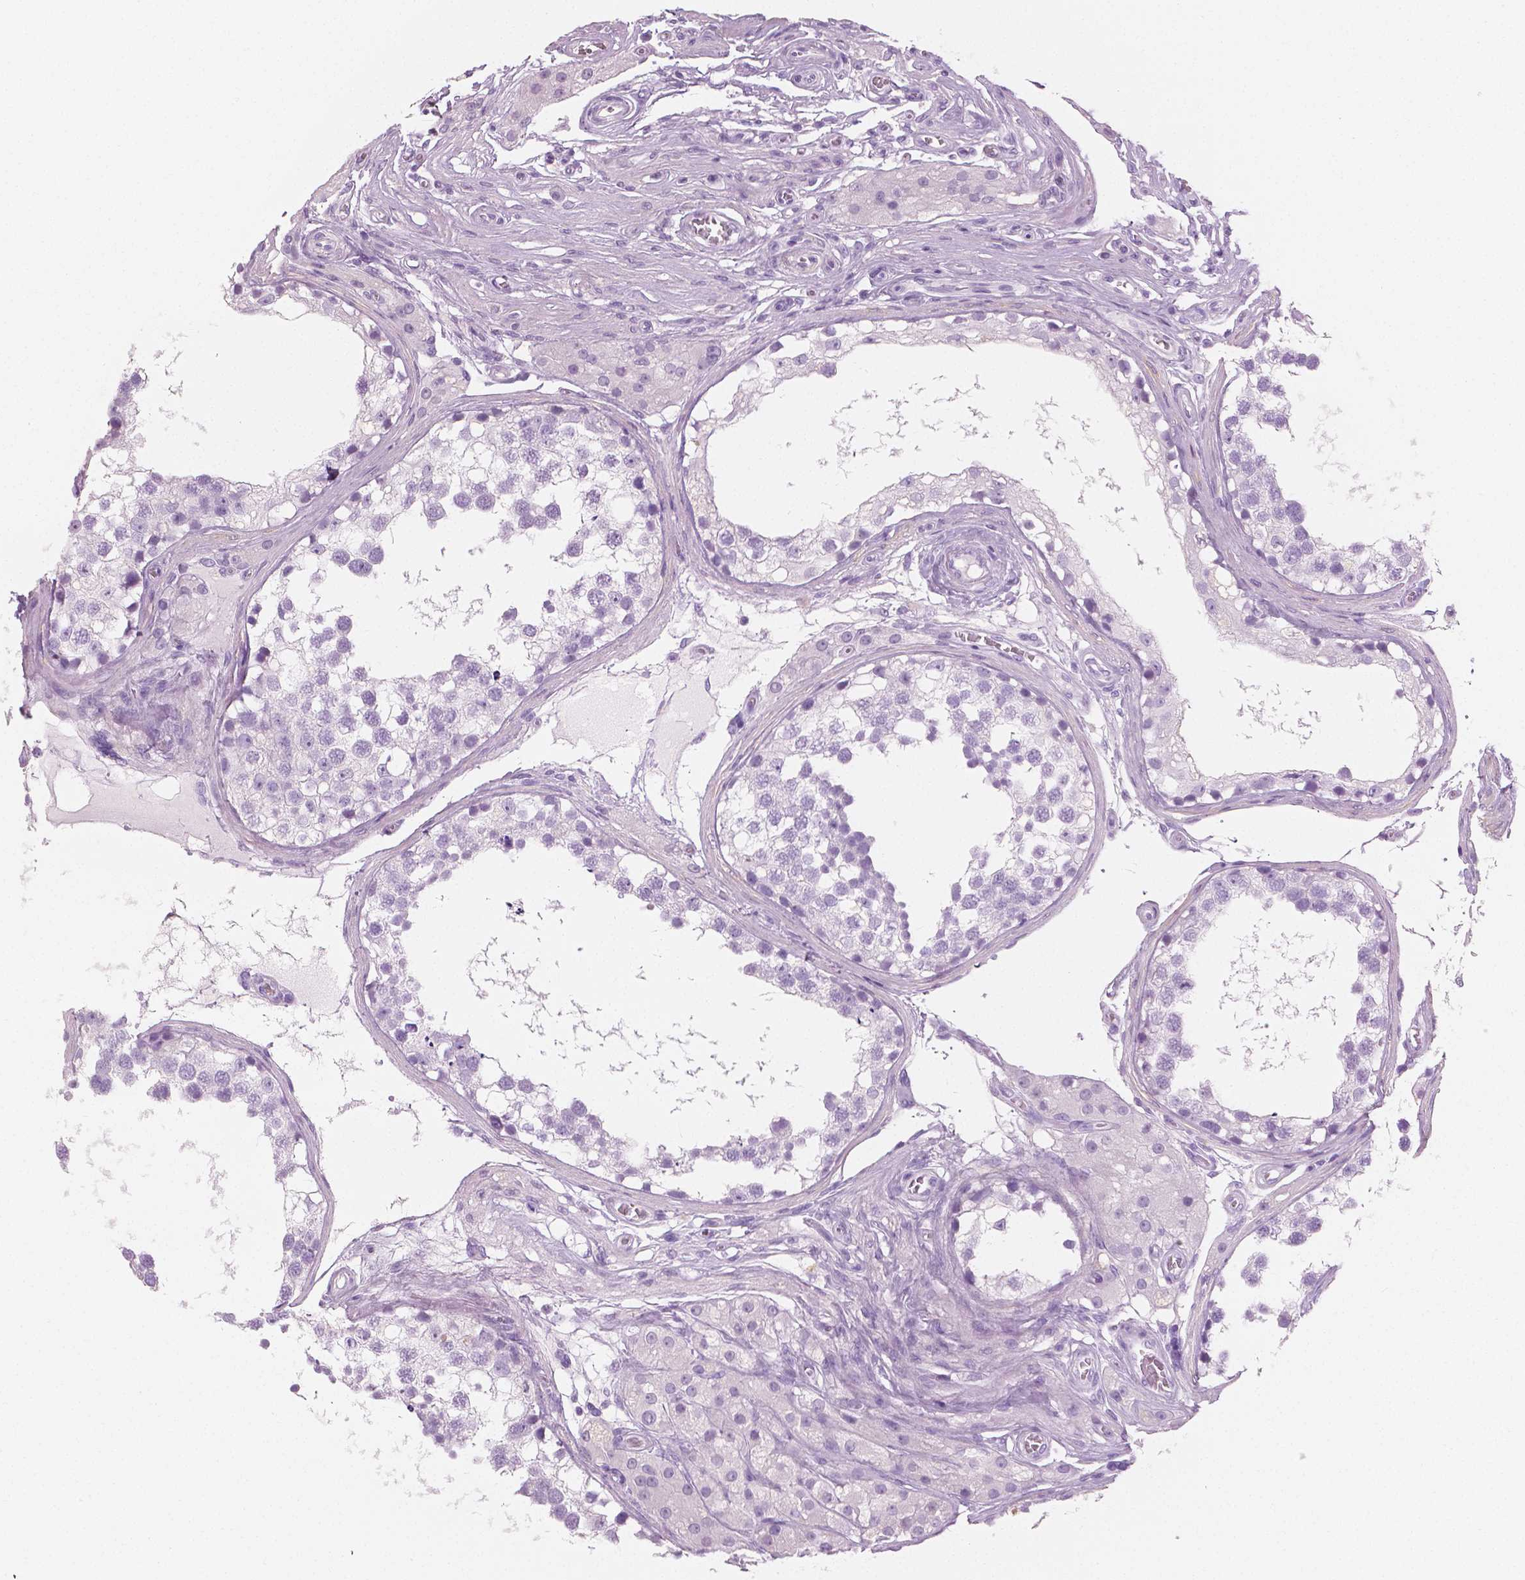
{"staining": {"intensity": "negative", "quantity": "none", "location": "none"}, "tissue": "testis", "cell_type": "Cells in seminiferous ducts", "image_type": "normal", "snomed": [{"axis": "morphology", "description": "Normal tissue, NOS"}, {"axis": "morphology", "description": "Seminoma, NOS"}, {"axis": "topography", "description": "Testis"}], "caption": "An immunohistochemistry photomicrograph of benign testis is shown. There is no staining in cells in seminiferous ducts of testis. (DAB (3,3'-diaminobenzidine) immunohistochemistry (IHC), high magnification).", "gene": "PLIN4", "patient": {"sex": "male", "age": 65}}